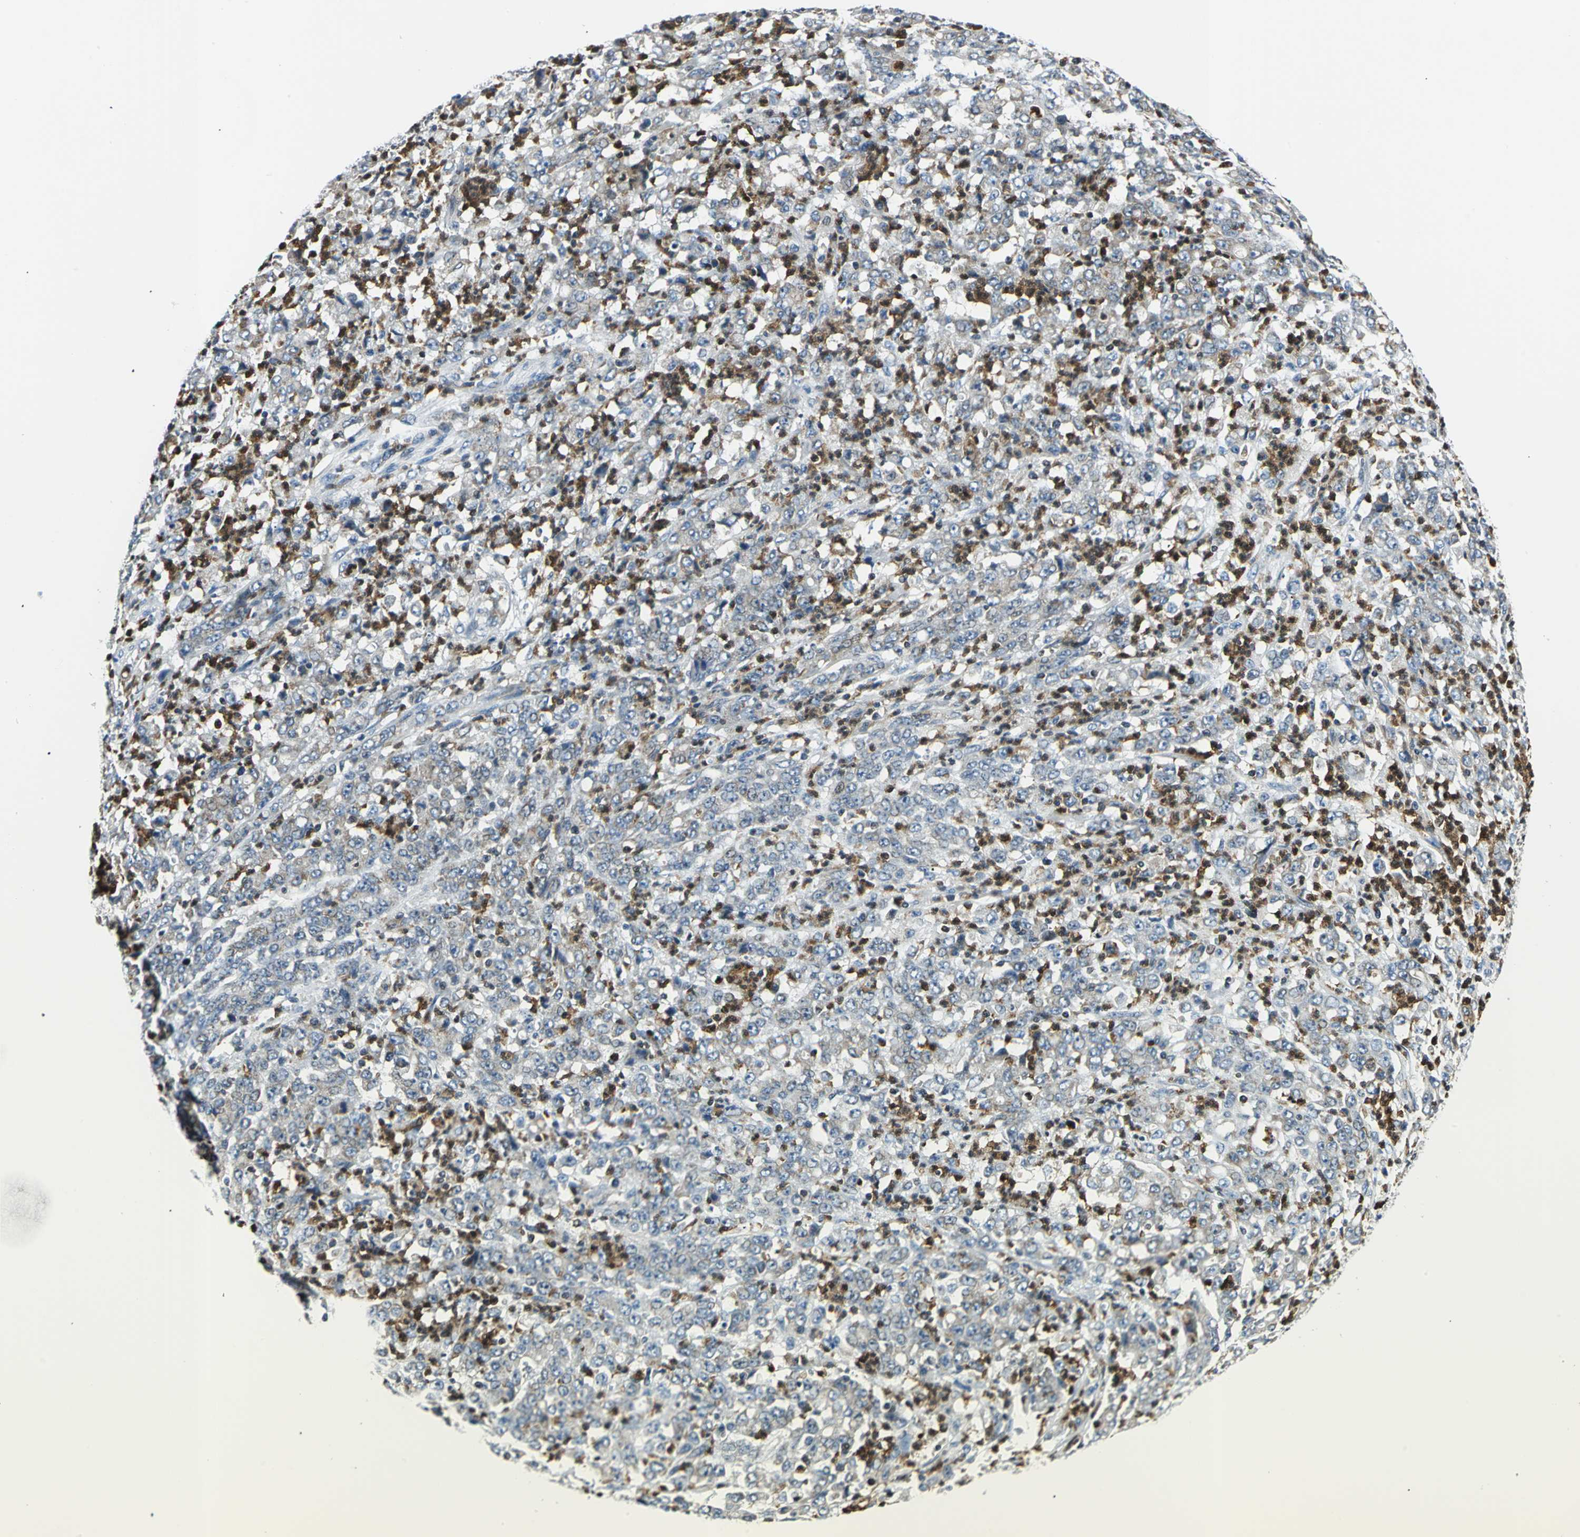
{"staining": {"intensity": "weak", "quantity": "<25%", "location": "cytoplasmic/membranous"}, "tissue": "stomach cancer", "cell_type": "Tumor cells", "image_type": "cancer", "snomed": [{"axis": "morphology", "description": "Adenocarcinoma, NOS"}, {"axis": "topography", "description": "Stomach, lower"}], "caption": "Protein analysis of stomach cancer (adenocarcinoma) exhibits no significant staining in tumor cells.", "gene": "USP40", "patient": {"sex": "female", "age": 71}}